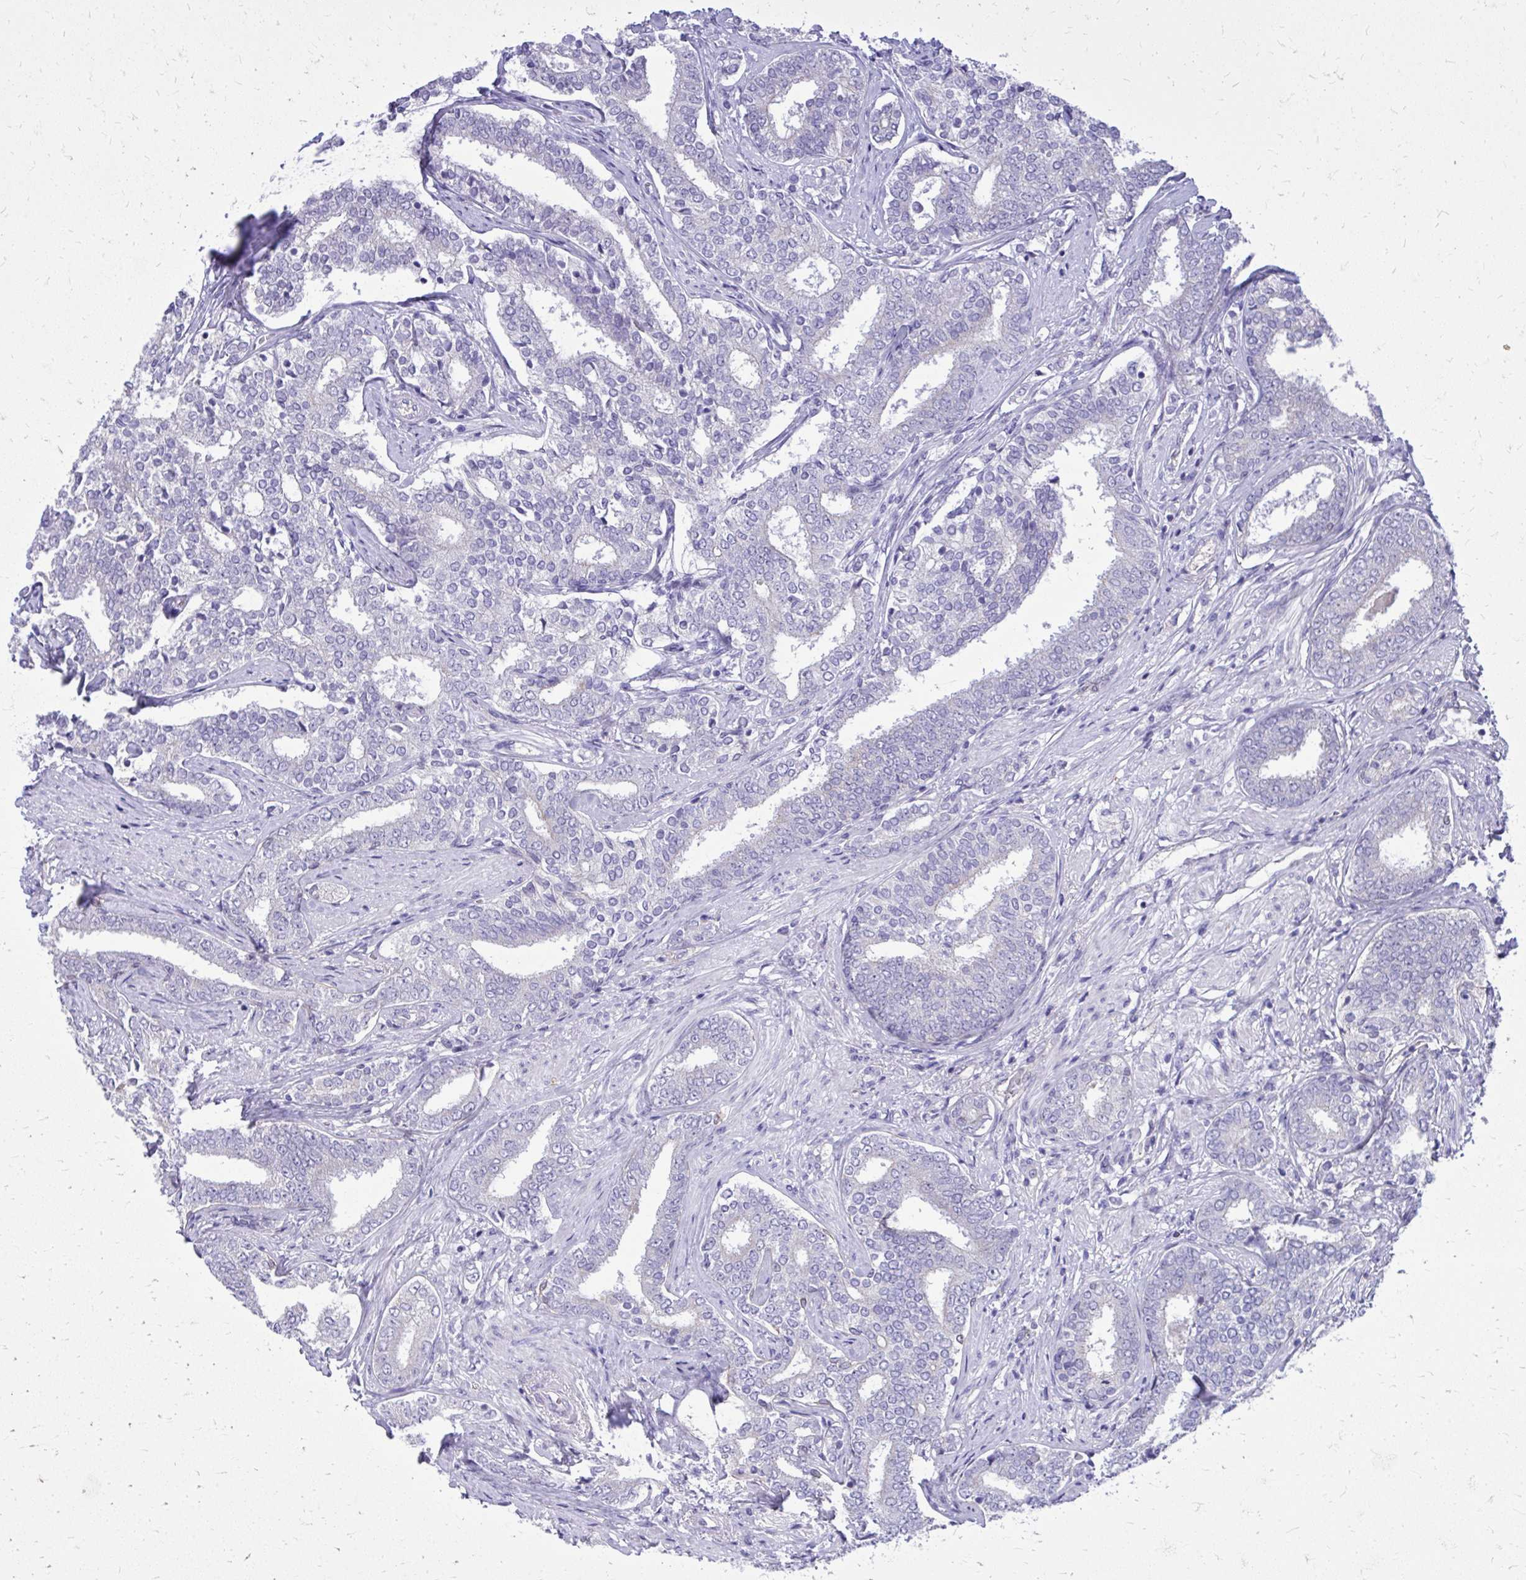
{"staining": {"intensity": "negative", "quantity": "none", "location": "none"}, "tissue": "prostate cancer", "cell_type": "Tumor cells", "image_type": "cancer", "snomed": [{"axis": "morphology", "description": "Adenocarcinoma, High grade"}, {"axis": "topography", "description": "Prostate"}], "caption": "Image shows no protein staining in tumor cells of high-grade adenocarcinoma (prostate) tissue.", "gene": "NNMT", "patient": {"sex": "male", "age": 72}}